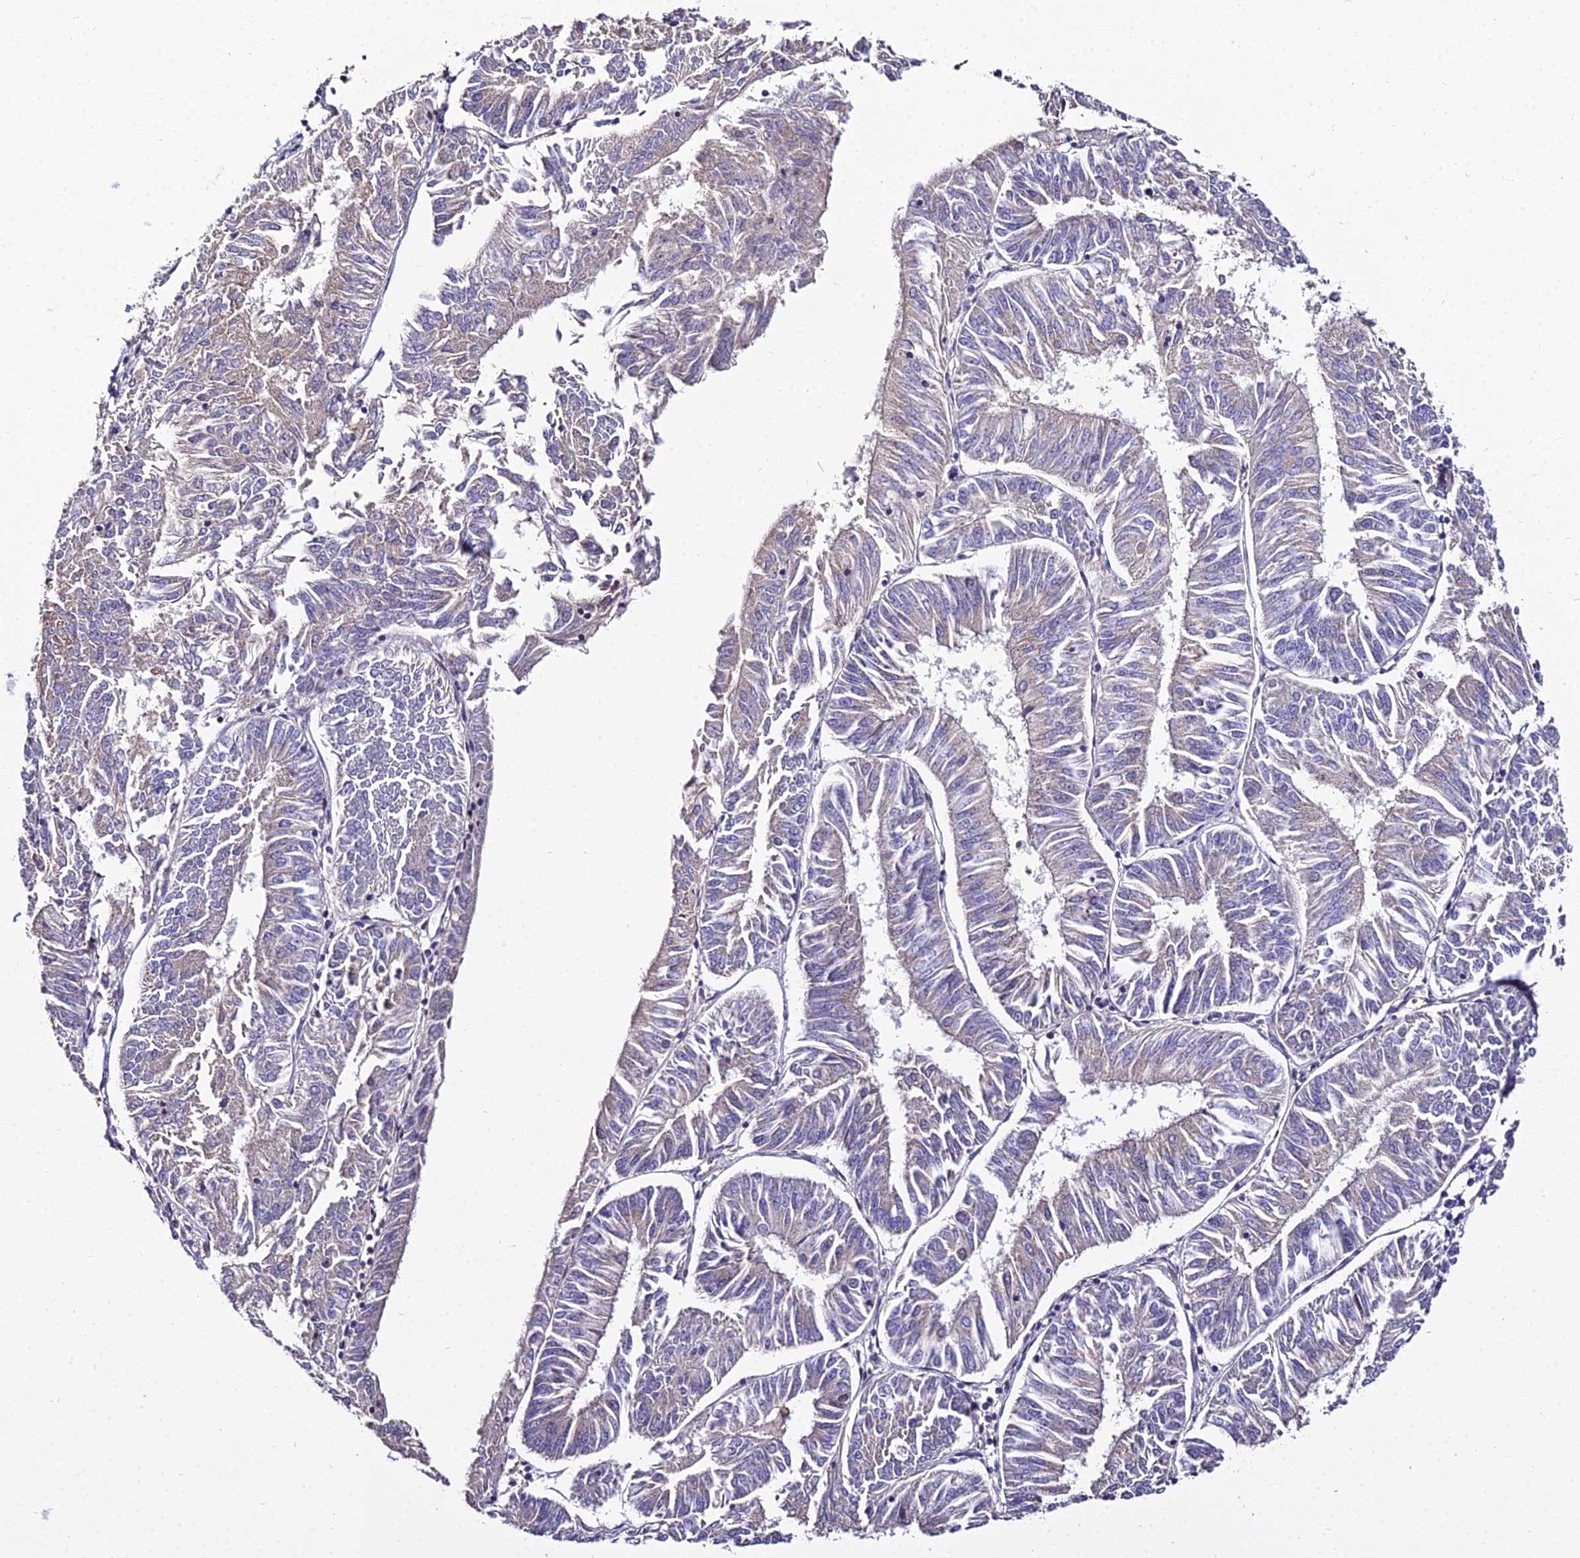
{"staining": {"intensity": "negative", "quantity": "none", "location": "none"}, "tissue": "endometrial cancer", "cell_type": "Tumor cells", "image_type": "cancer", "snomed": [{"axis": "morphology", "description": "Adenocarcinoma, NOS"}, {"axis": "topography", "description": "Endometrium"}], "caption": "Image shows no protein staining in tumor cells of endometrial cancer tissue.", "gene": "CIB3", "patient": {"sex": "female", "age": 58}}